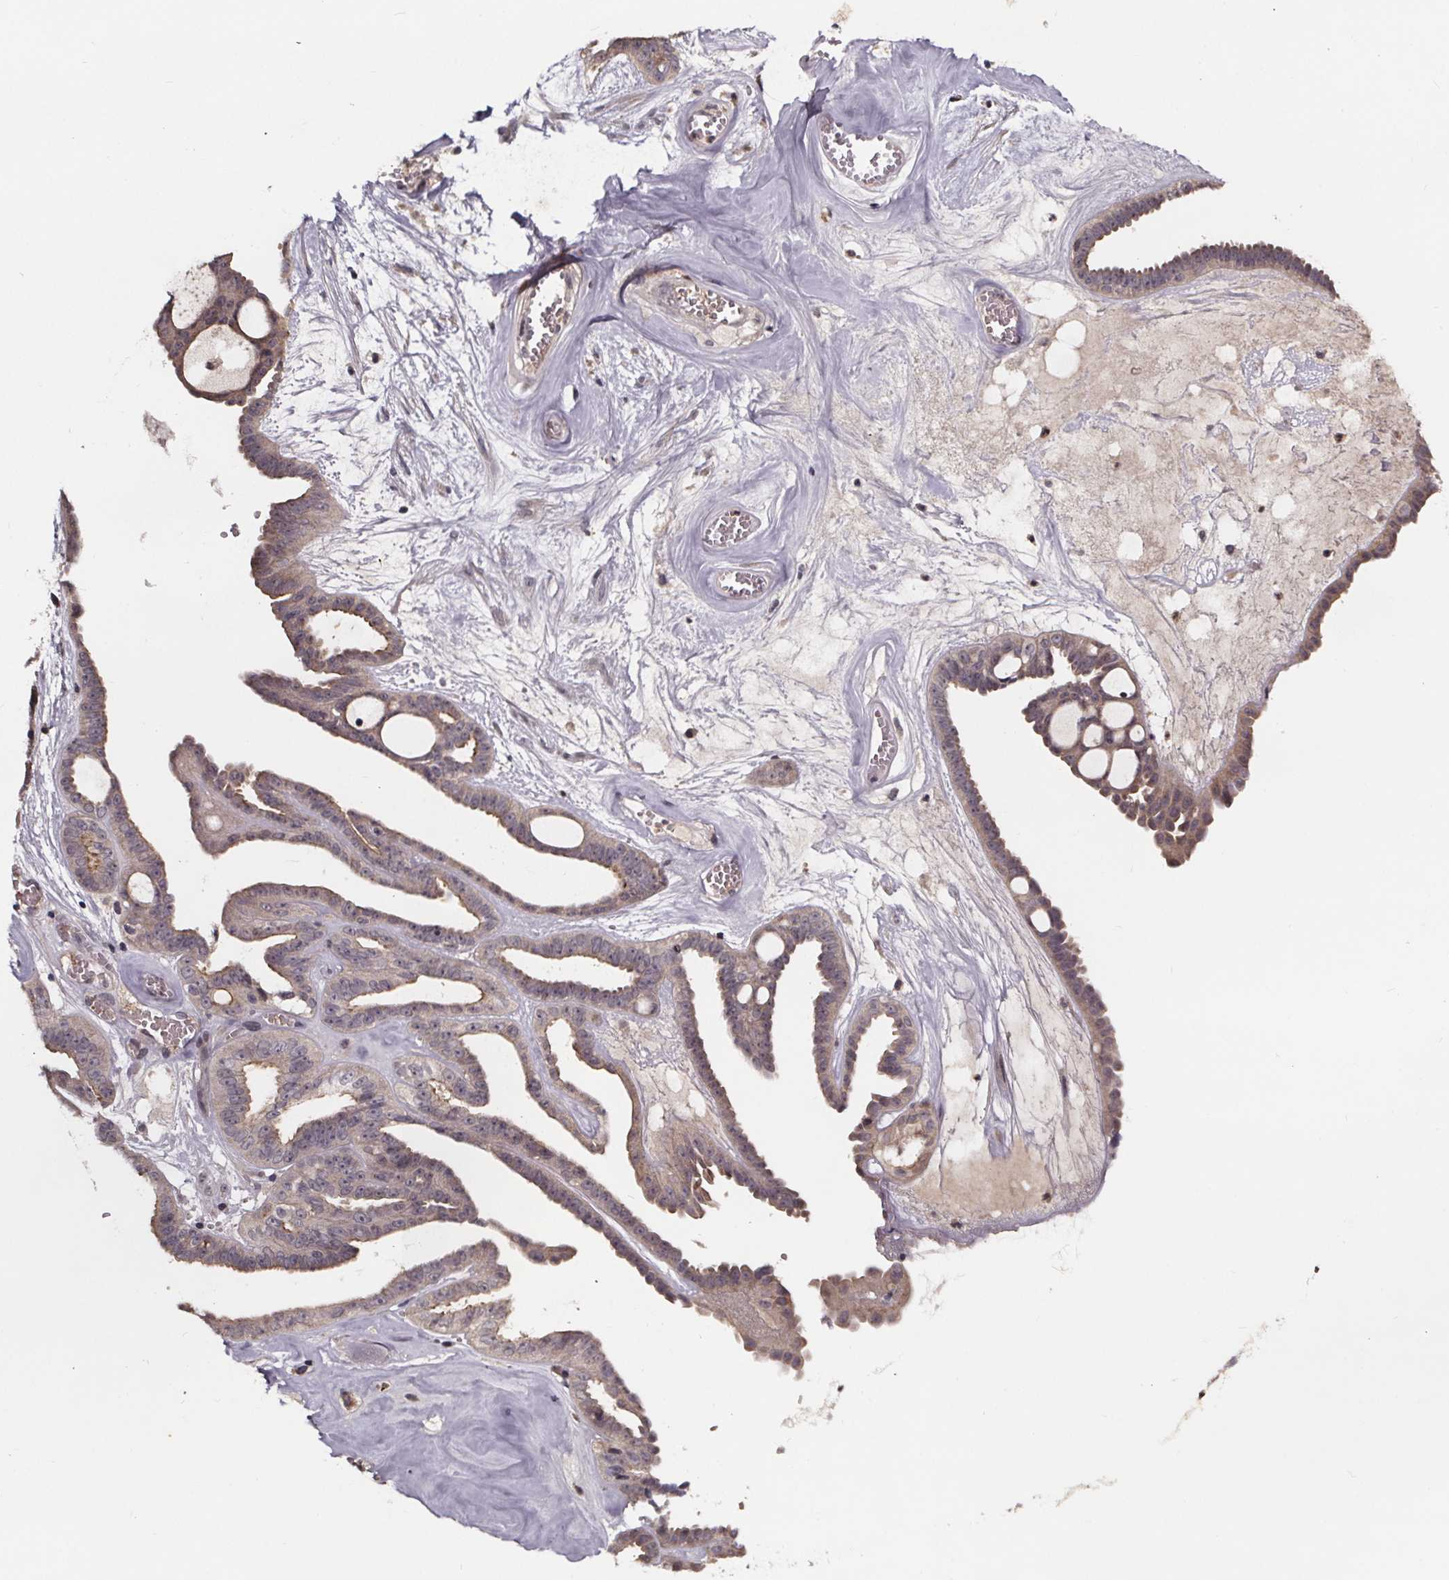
{"staining": {"intensity": "weak", "quantity": "<25%", "location": "cytoplasmic/membranous"}, "tissue": "ovarian cancer", "cell_type": "Tumor cells", "image_type": "cancer", "snomed": [{"axis": "morphology", "description": "Cystadenocarcinoma, serous, NOS"}, {"axis": "topography", "description": "Ovary"}], "caption": "Protein analysis of ovarian serous cystadenocarcinoma displays no significant expression in tumor cells.", "gene": "SMIM1", "patient": {"sex": "female", "age": 71}}